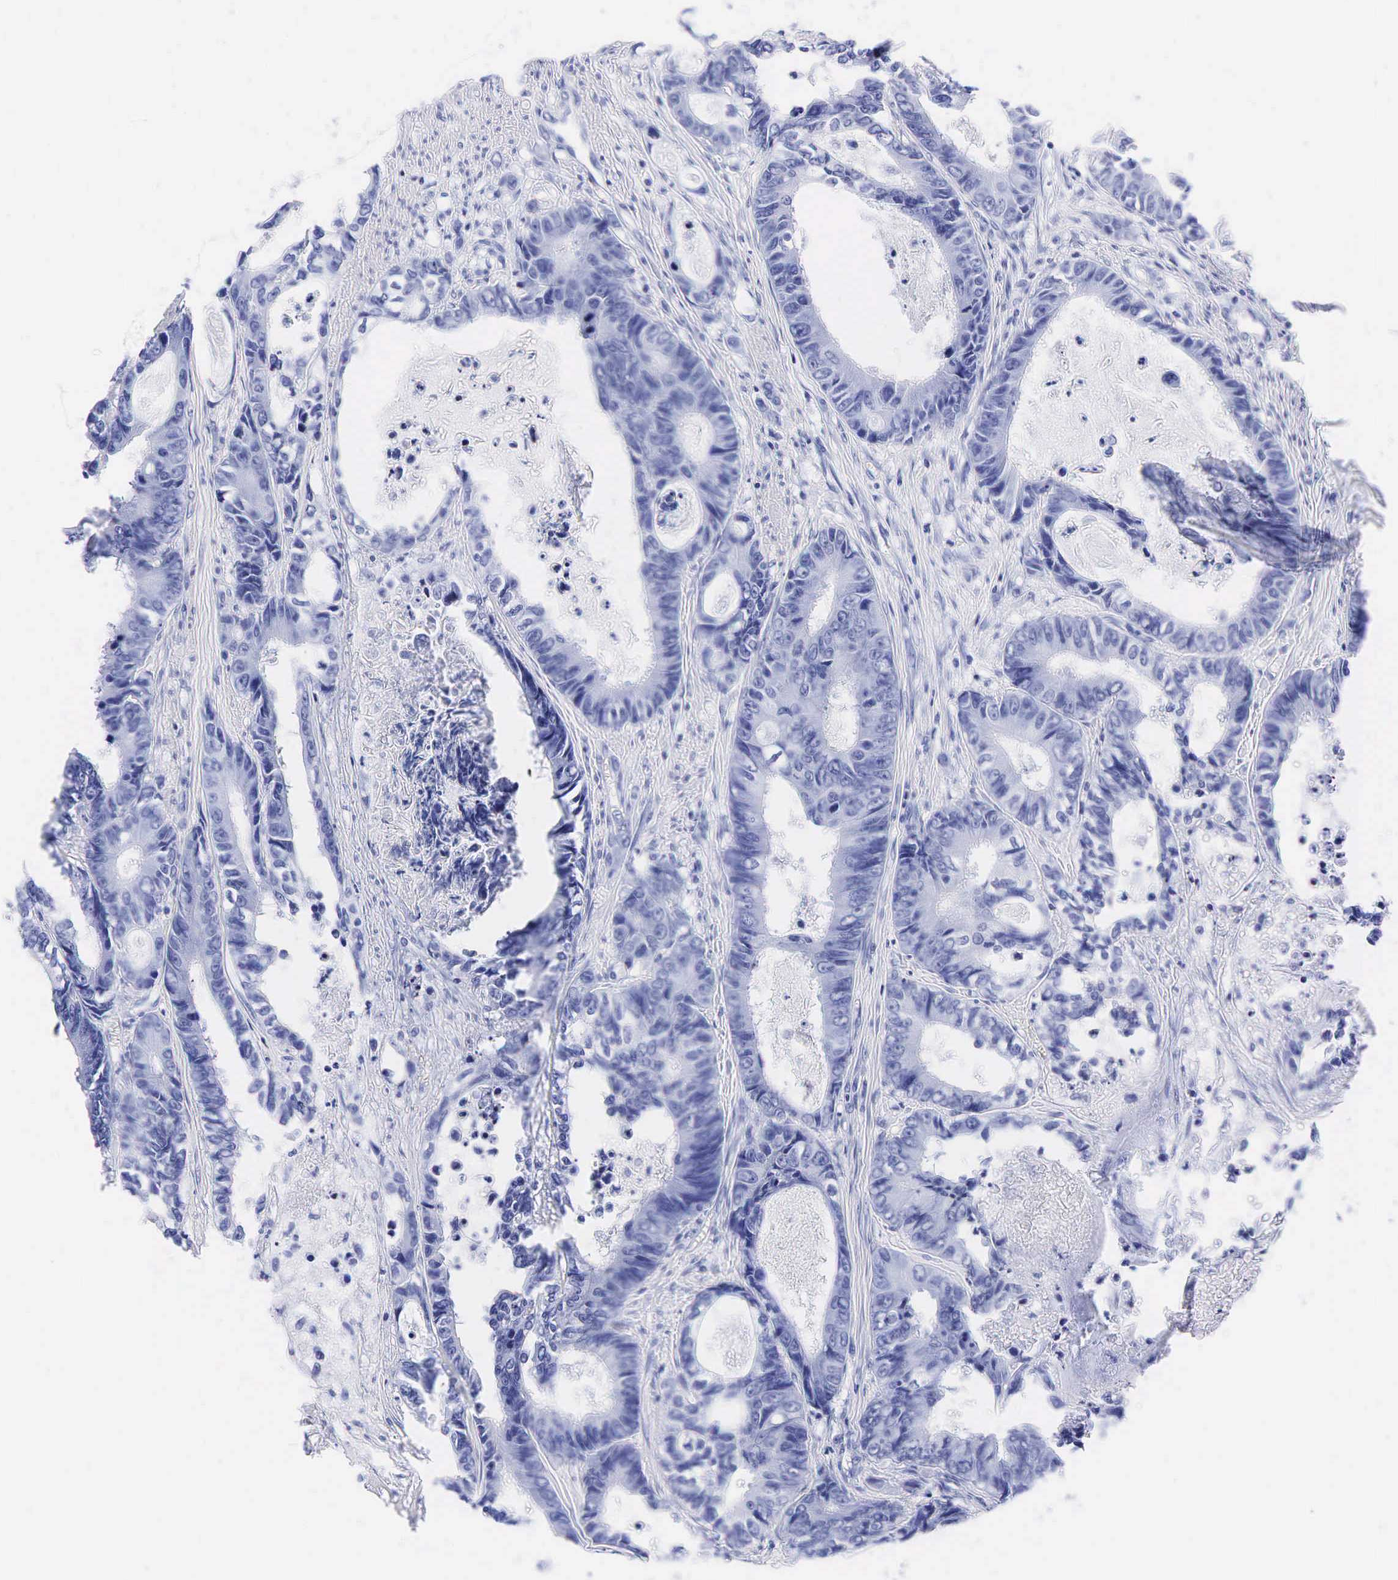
{"staining": {"intensity": "negative", "quantity": "none", "location": "none"}, "tissue": "colorectal cancer", "cell_type": "Tumor cells", "image_type": "cancer", "snomed": [{"axis": "morphology", "description": "Adenocarcinoma, NOS"}, {"axis": "topography", "description": "Rectum"}], "caption": "Immunohistochemistry (IHC) photomicrograph of neoplastic tissue: human colorectal cancer (adenocarcinoma) stained with DAB (3,3'-diaminobenzidine) reveals no significant protein positivity in tumor cells.", "gene": "KLK3", "patient": {"sex": "female", "age": 98}}